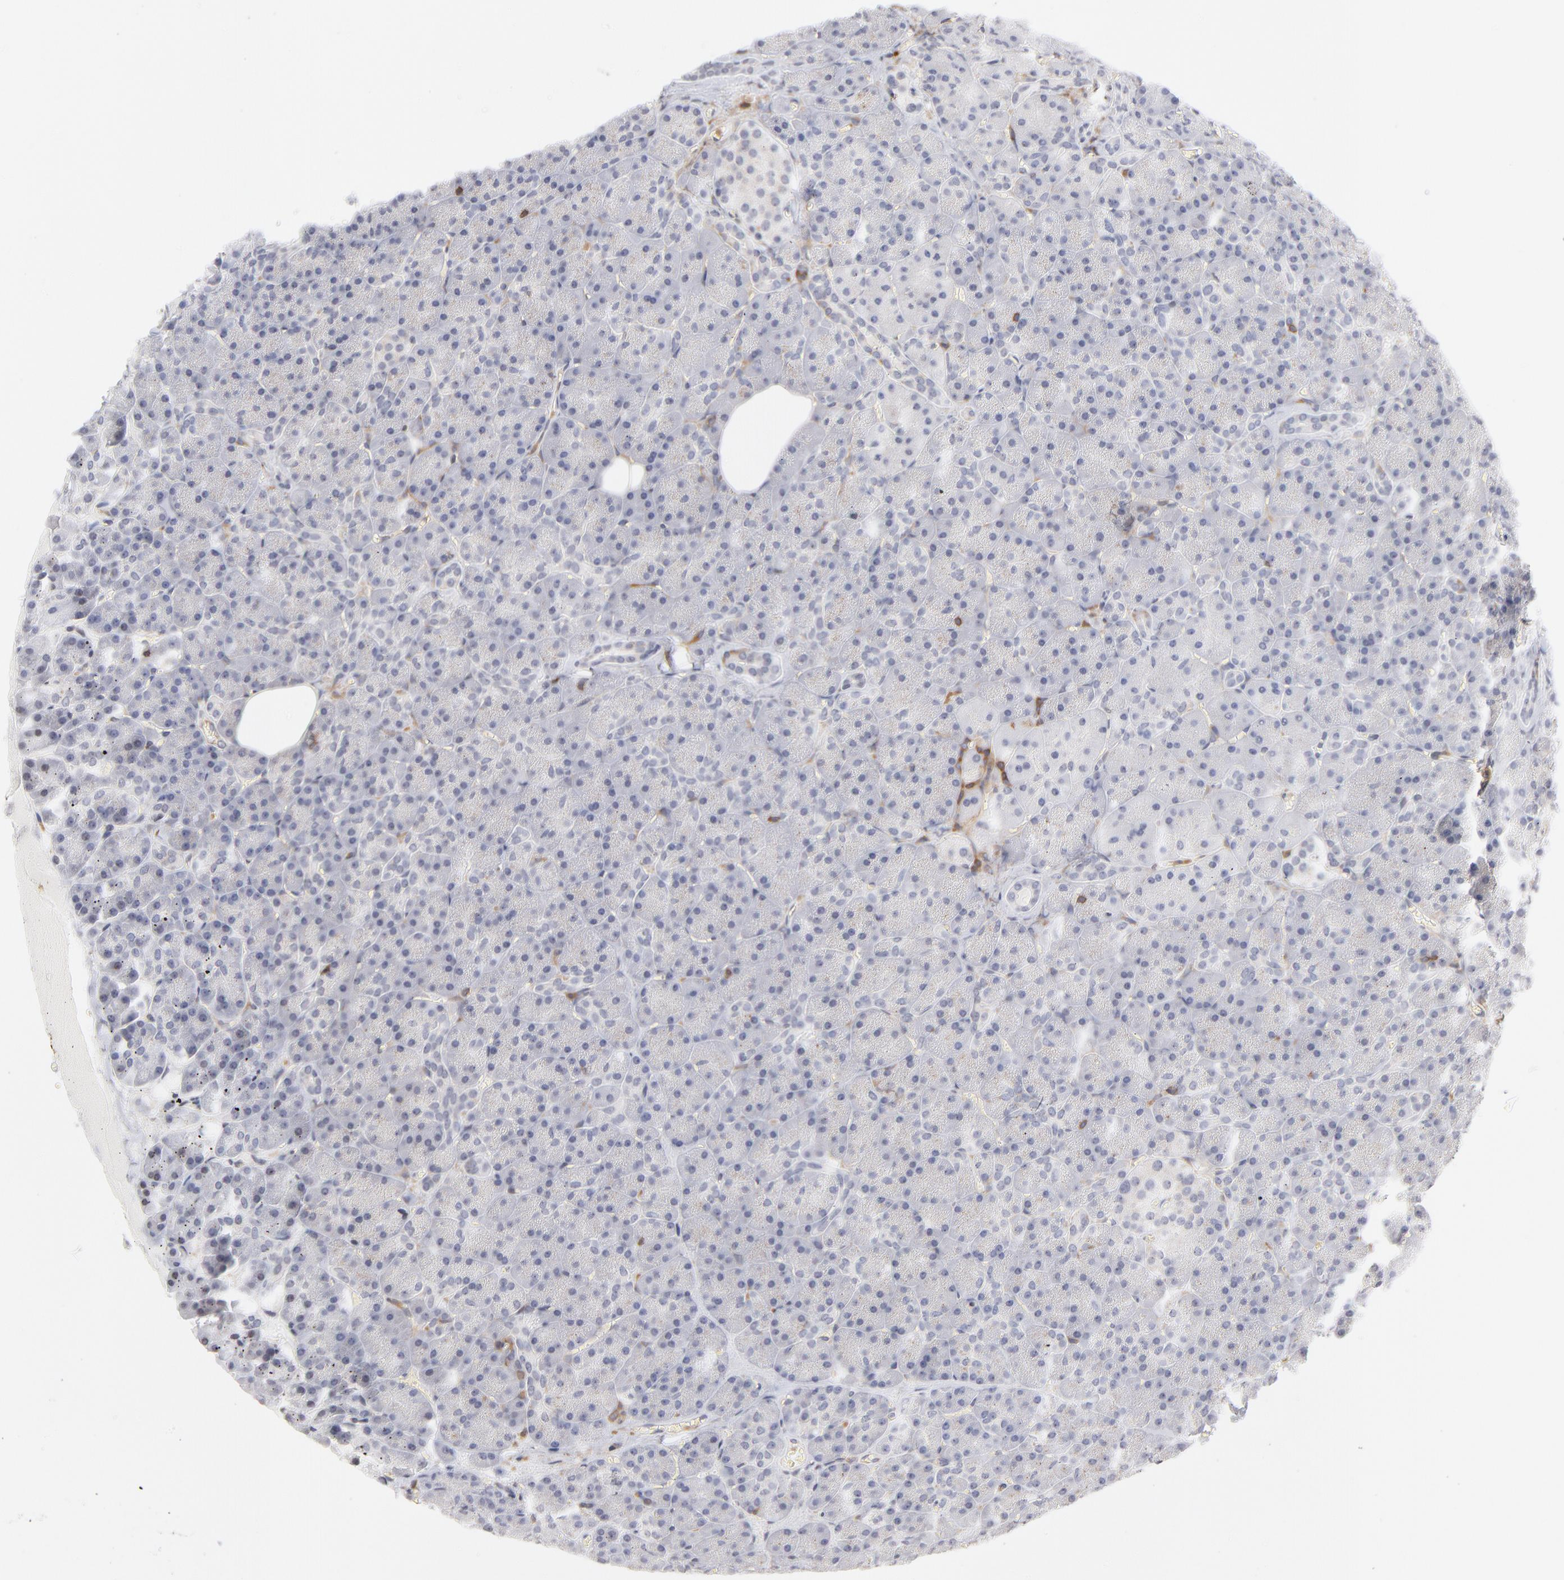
{"staining": {"intensity": "negative", "quantity": "none", "location": "none"}, "tissue": "pancreas", "cell_type": "Exocrine glandular cells", "image_type": "normal", "snomed": [{"axis": "morphology", "description": "Normal tissue, NOS"}, {"axis": "topography", "description": "Pancreas"}], "caption": "This is a image of IHC staining of benign pancreas, which shows no expression in exocrine glandular cells. (IHC, brightfield microscopy, high magnification).", "gene": "WIPF1", "patient": {"sex": "female", "age": 35}}